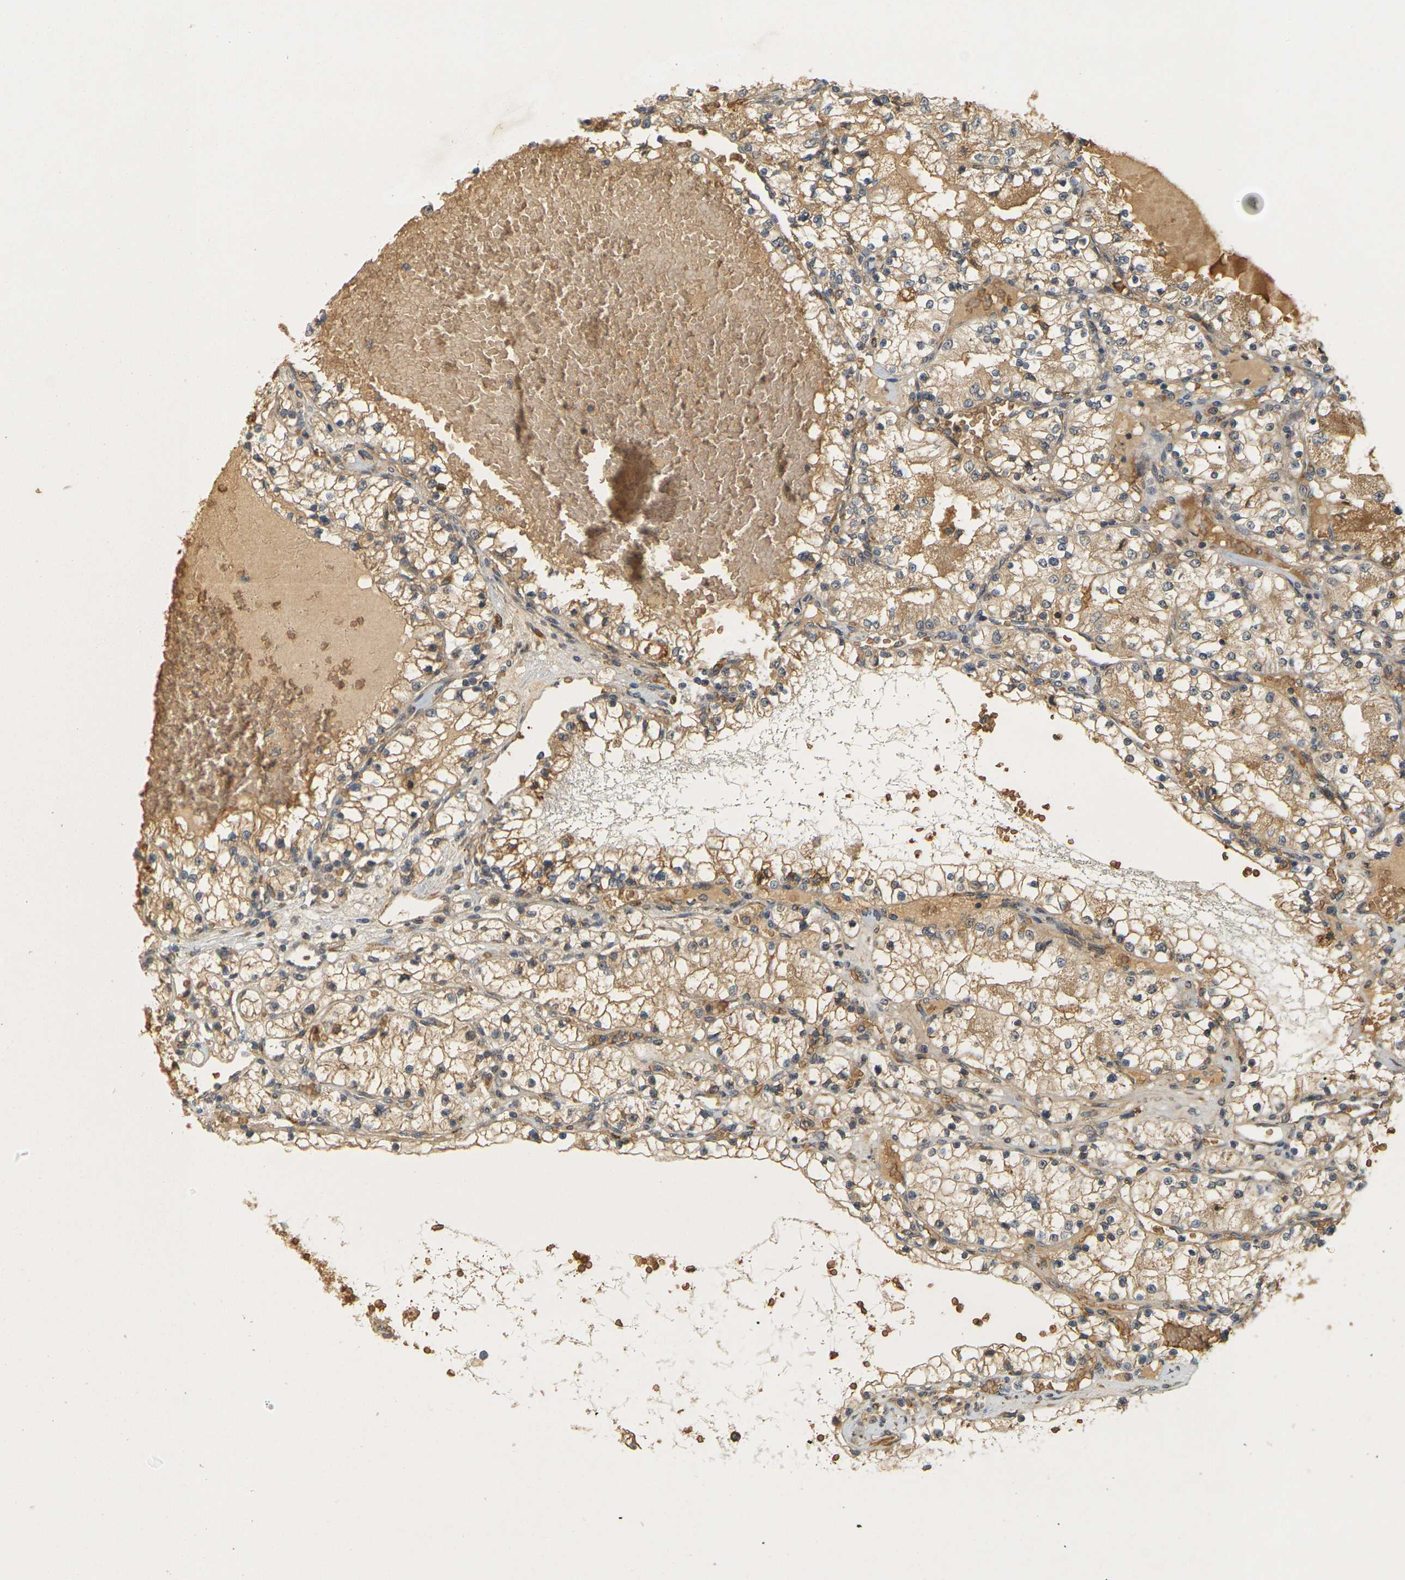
{"staining": {"intensity": "moderate", "quantity": ">75%", "location": "cytoplasmic/membranous"}, "tissue": "renal cancer", "cell_type": "Tumor cells", "image_type": "cancer", "snomed": [{"axis": "morphology", "description": "Adenocarcinoma, NOS"}, {"axis": "topography", "description": "Kidney"}], "caption": "The histopathology image exhibits a brown stain indicating the presence of a protein in the cytoplasmic/membranous of tumor cells in adenocarcinoma (renal).", "gene": "MEGF9", "patient": {"sex": "male", "age": 68}}